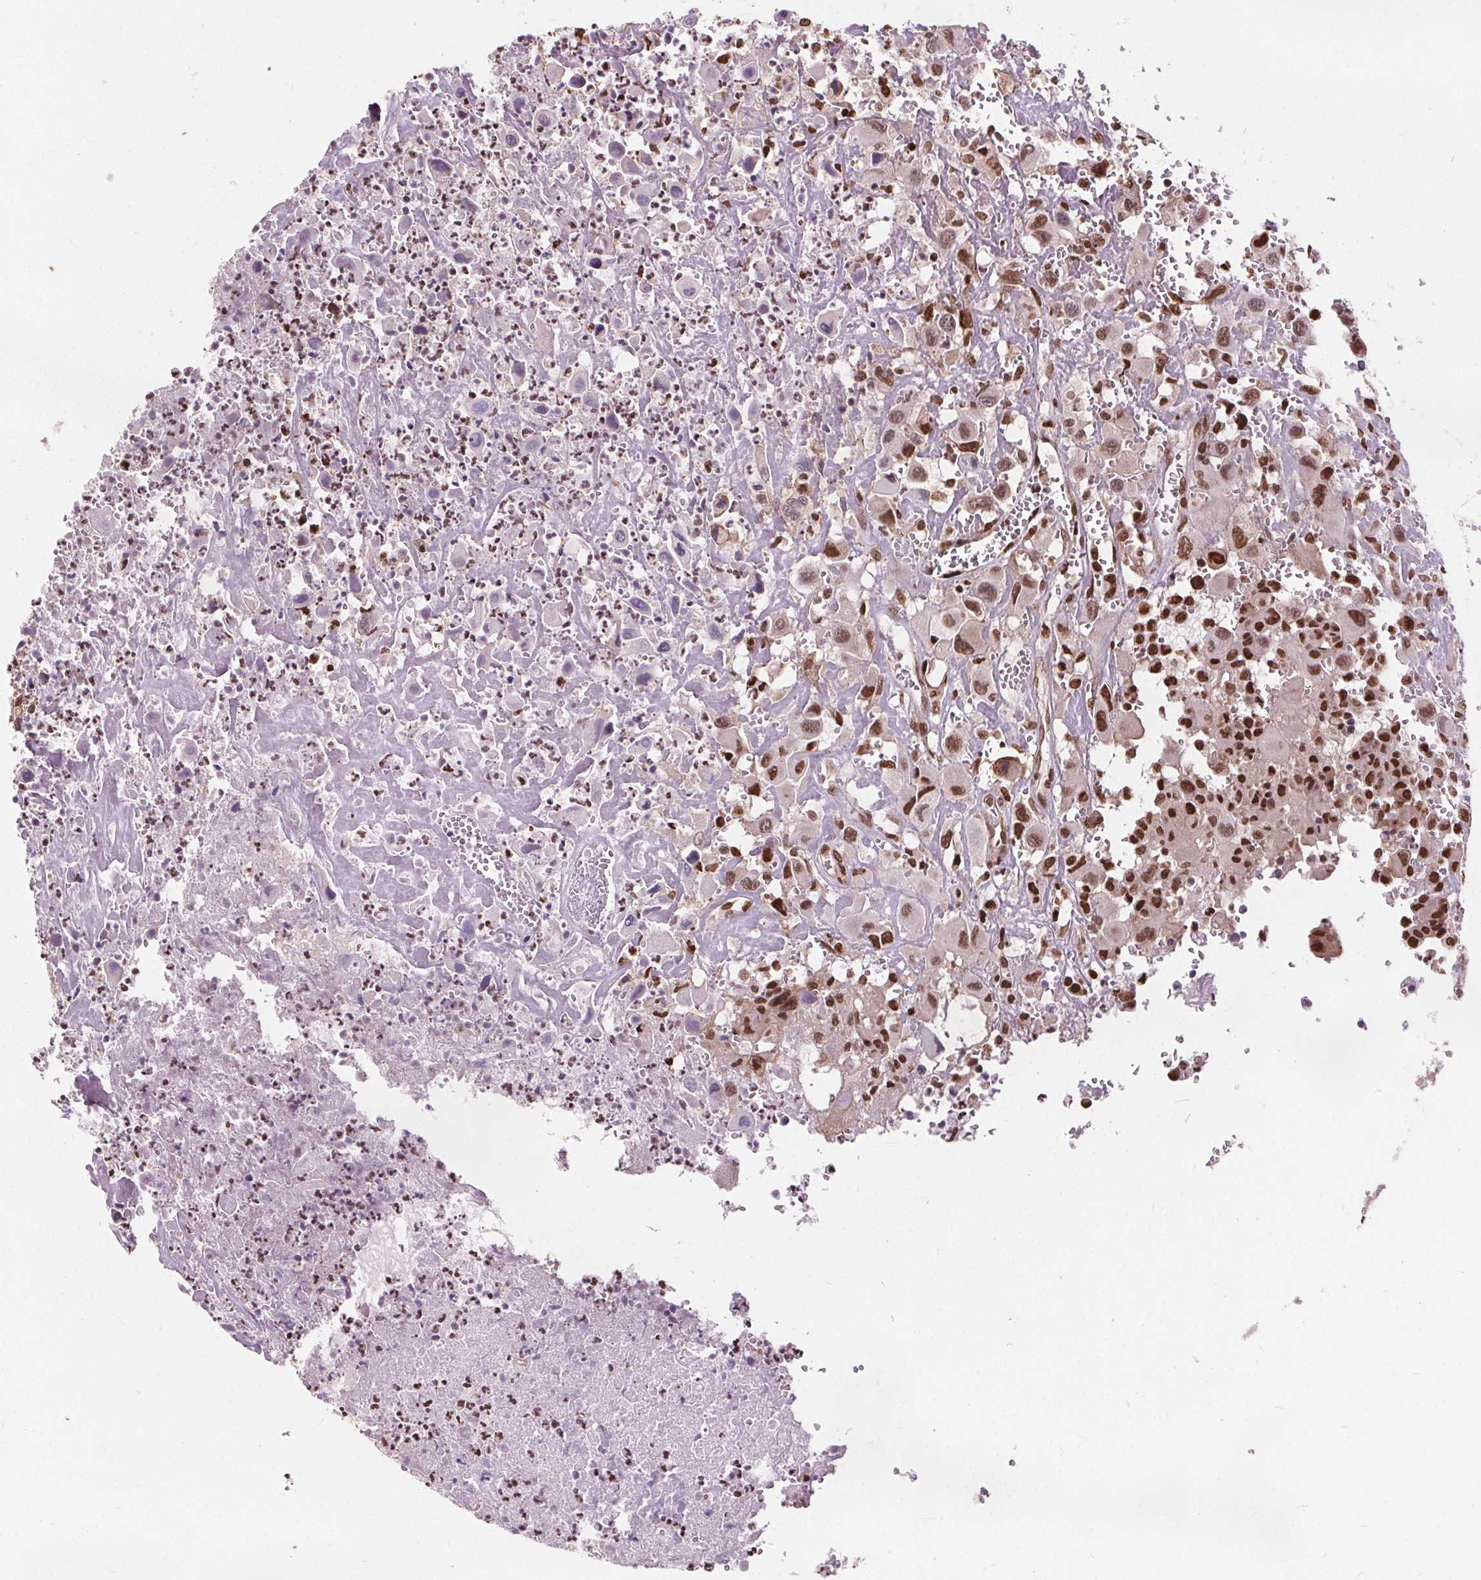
{"staining": {"intensity": "strong", "quantity": ">75%", "location": "nuclear"}, "tissue": "head and neck cancer", "cell_type": "Tumor cells", "image_type": "cancer", "snomed": [{"axis": "morphology", "description": "Squamous cell carcinoma, NOS"}, {"axis": "morphology", "description": "Squamous cell carcinoma, metastatic, NOS"}, {"axis": "topography", "description": "Oral tissue"}, {"axis": "topography", "description": "Head-Neck"}], "caption": "A high-resolution histopathology image shows IHC staining of head and neck cancer, which demonstrates strong nuclear positivity in about >75% of tumor cells.", "gene": "ISLR2", "patient": {"sex": "female", "age": 85}}